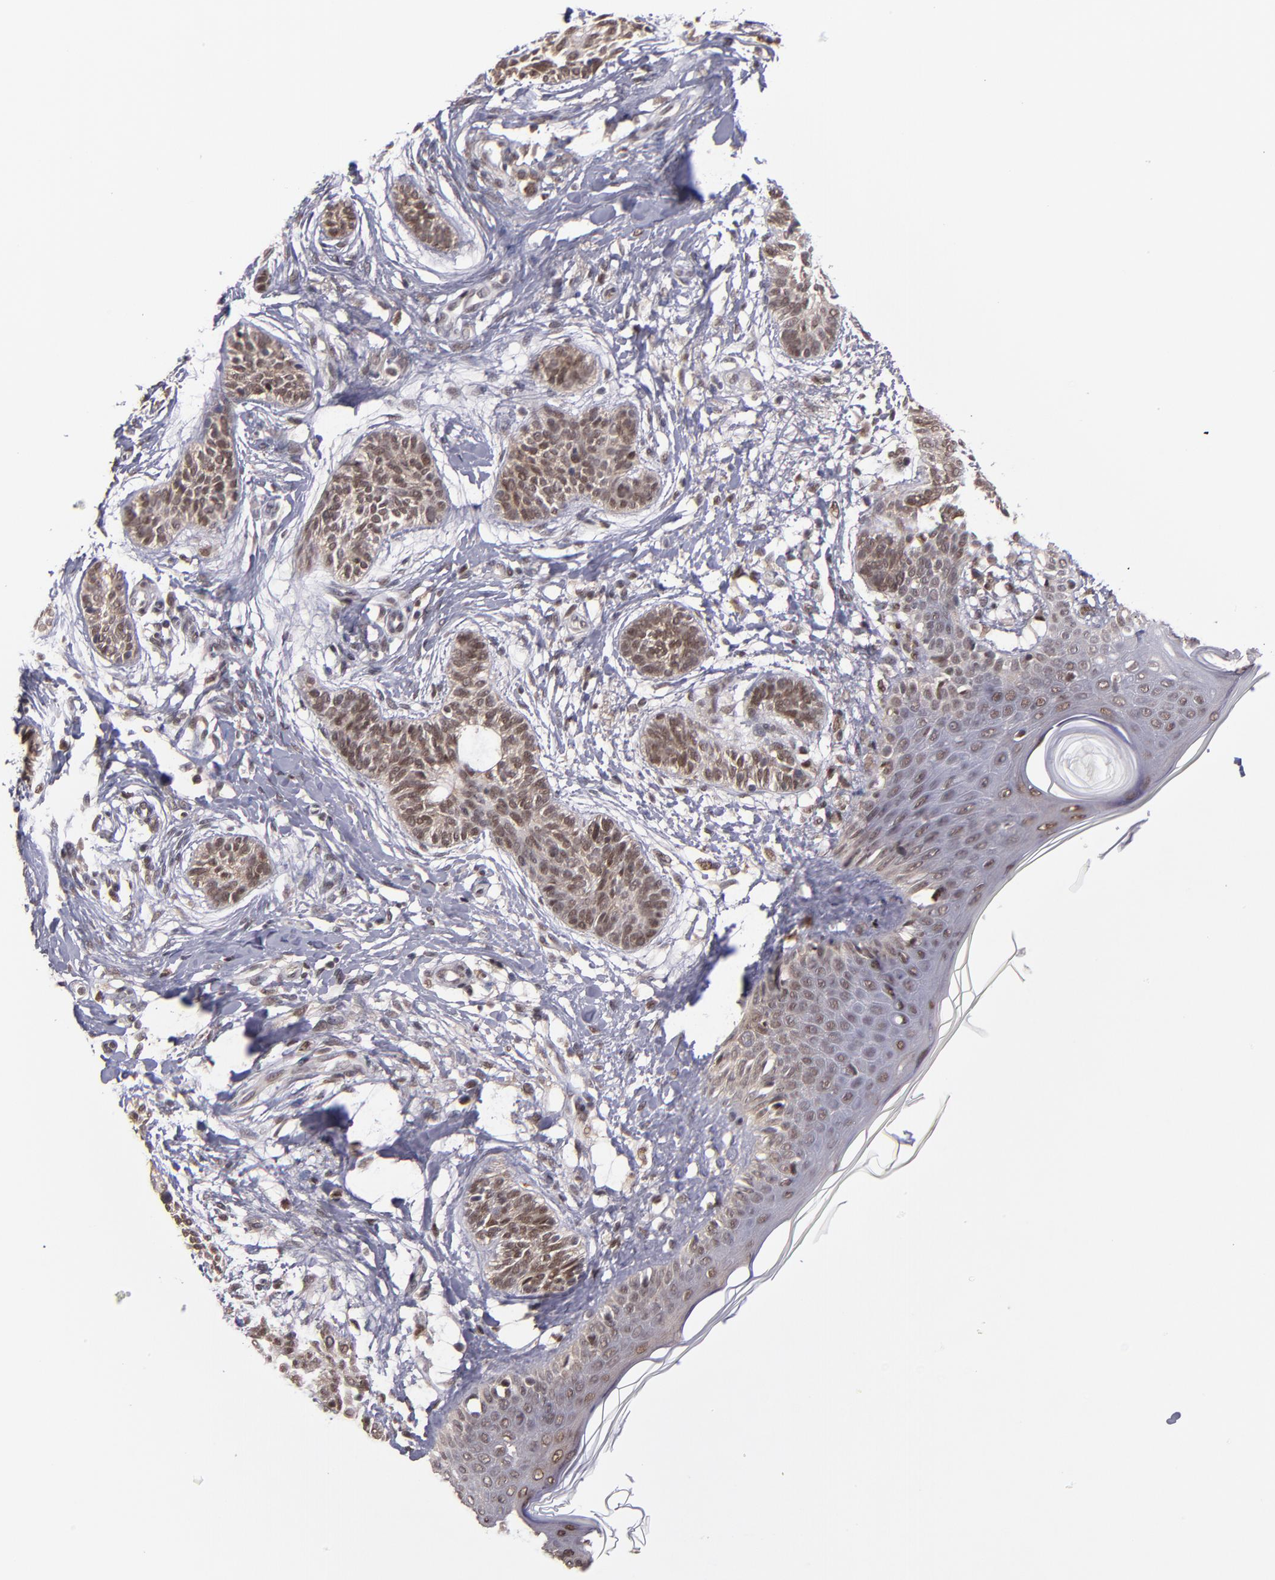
{"staining": {"intensity": "moderate", "quantity": ">75%", "location": "nuclear"}, "tissue": "skin cancer", "cell_type": "Tumor cells", "image_type": "cancer", "snomed": [{"axis": "morphology", "description": "Normal tissue, NOS"}, {"axis": "morphology", "description": "Basal cell carcinoma"}, {"axis": "topography", "description": "Skin"}], "caption": "IHC micrograph of neoplastic tissue: basal cell carcinoma (skin) stained using immunohistochemistry displays medium levels of moderate protein expression localized specifically in the nuclear of tumor cells, appearing as a nuclear brown color.", "gene": "EP300", "patient": {"sex": "male", "age": 63}}